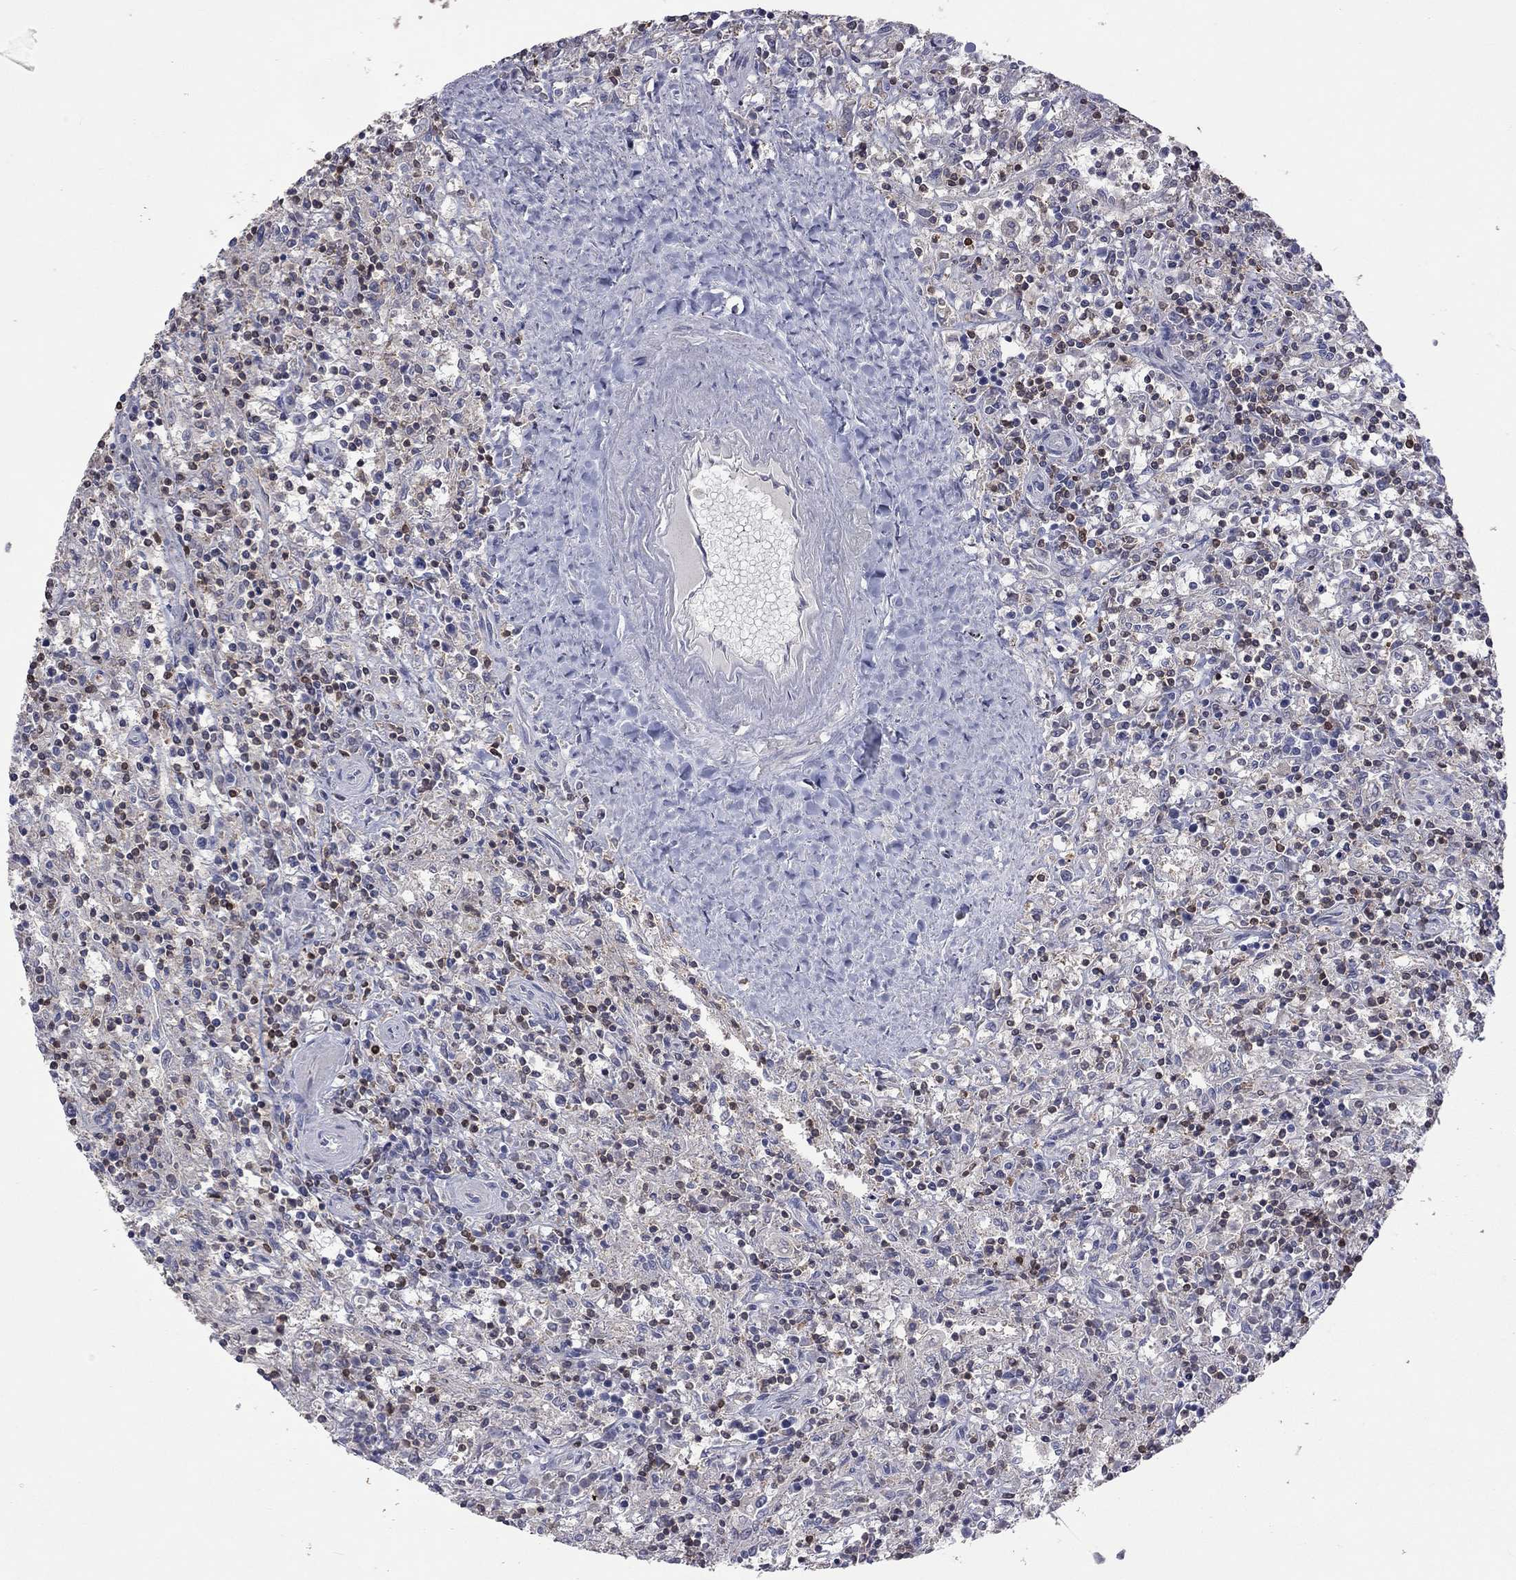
{"staining": {"intensity": "negative", "quantity": "none", "location": "none"}, "tissue": "lymphoma", "cell_type": "Tumor cells", "image_type": "cancer", "snomed": [{"axis": "morphology", "description": "Malignant lymphoma, non-Hodgkin's type, Low grade"}, {"axis": "topography", "description": "Spleen"}], "caption": "IHC histopathology image of lymphoma stained for a protein (brown), which exhibits no staining in tumor cells.", "gene": "IPCEF1", "patient": {"sex": "male", "age": 62}}